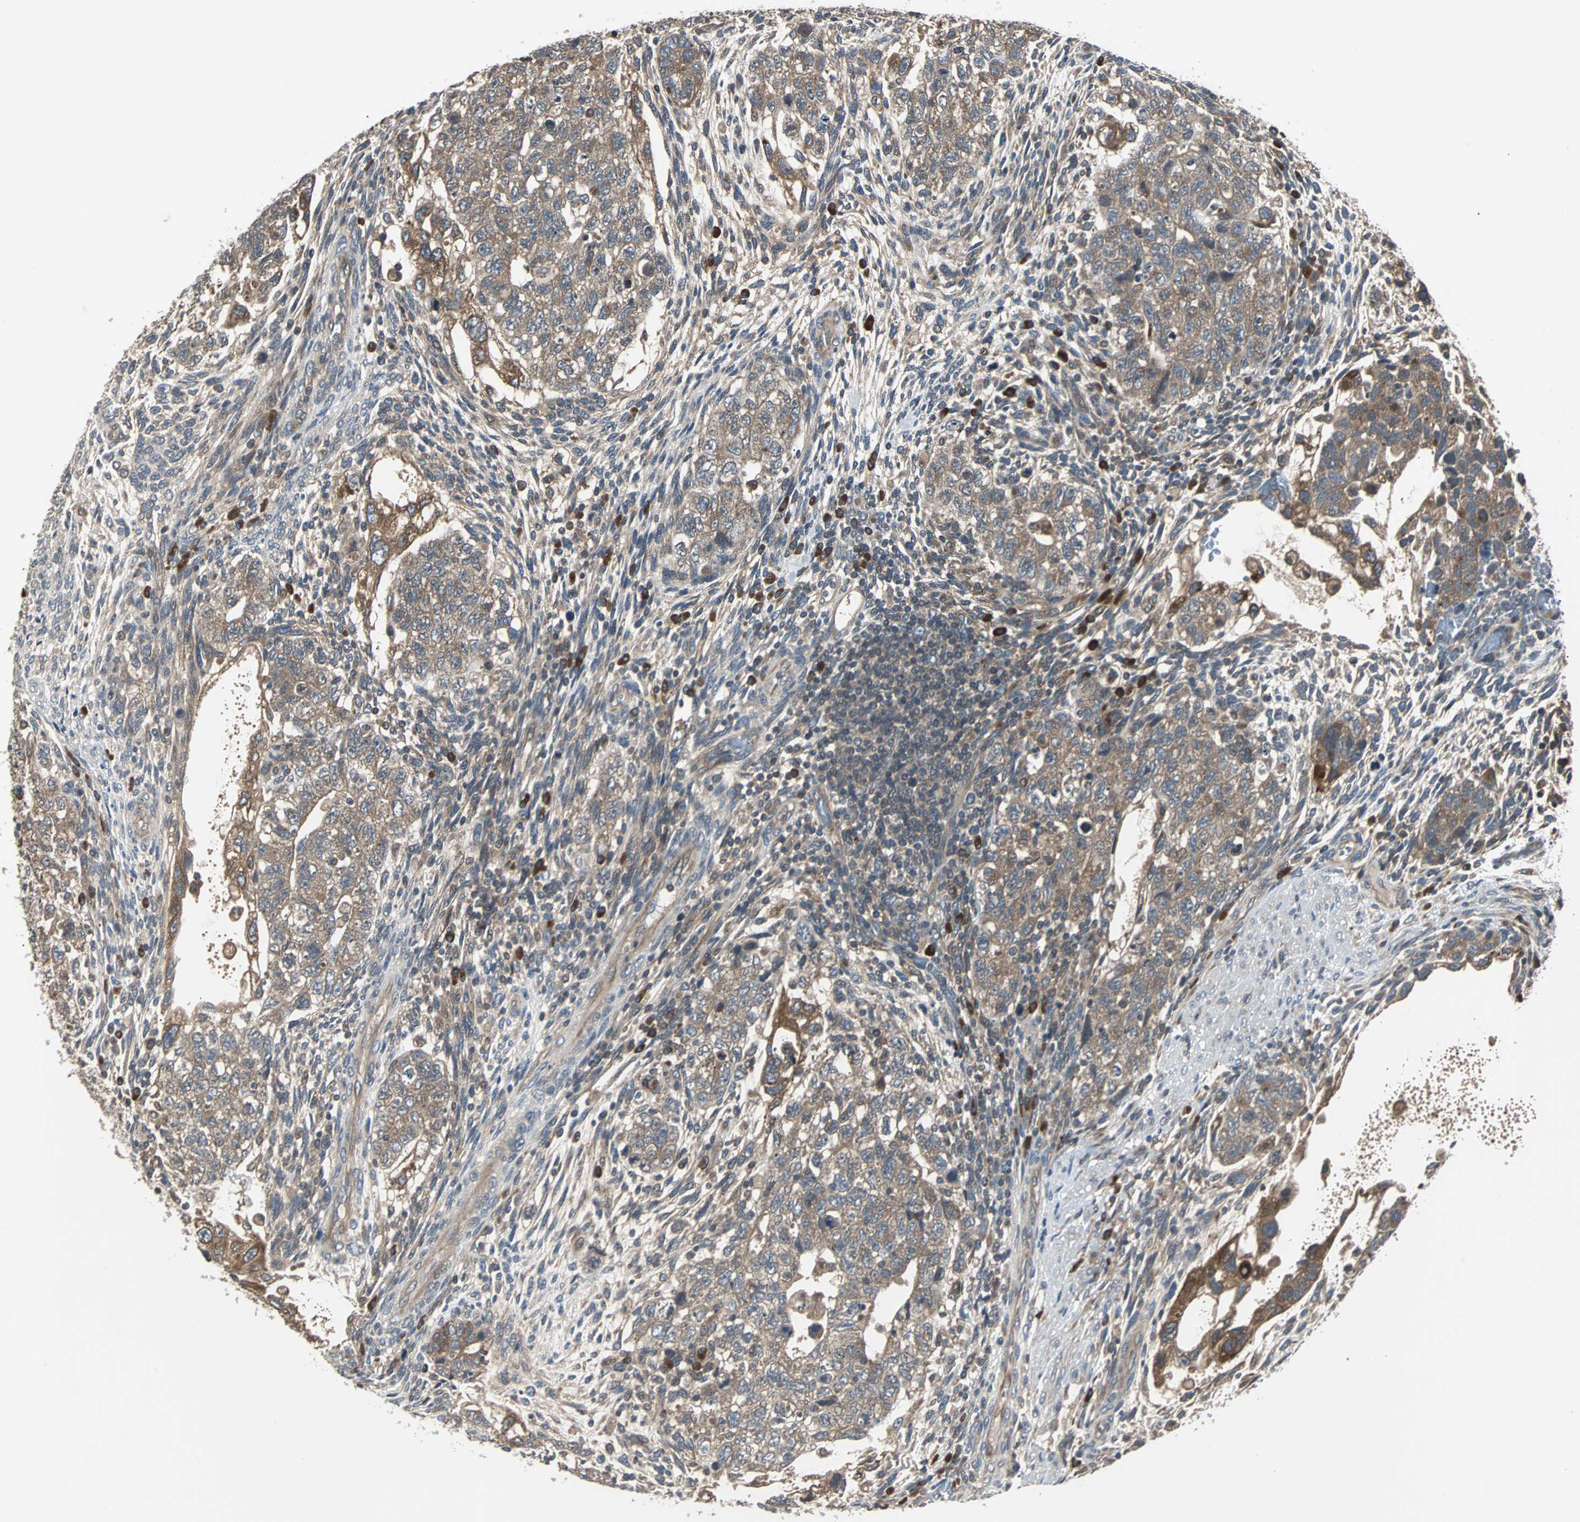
{"staining": {"intensity": "moderate", "quantity": ">75%", "location": "cytoplasmic/membranous"}, "tissue": "testis cancer", "cell_type": "Tumor cells", "image_type": "cancer", "snomed": [{"axis": "morphology", "description": "Normal tissue, NOS"}, {"axis": "morphology", "description": "Carcinoma, Embryonal, NOS"}, {"axis": "topography", "description": "Testis"}], "caption": "Testis cancer (embryonal carcinoma) stained with immunohistochemistry exhibits moderate cytoplasmic/membranous positivity in about >75% of tumor cells.", "gene": "ARF1", "patient": {"sex": "male", "age": 36}}